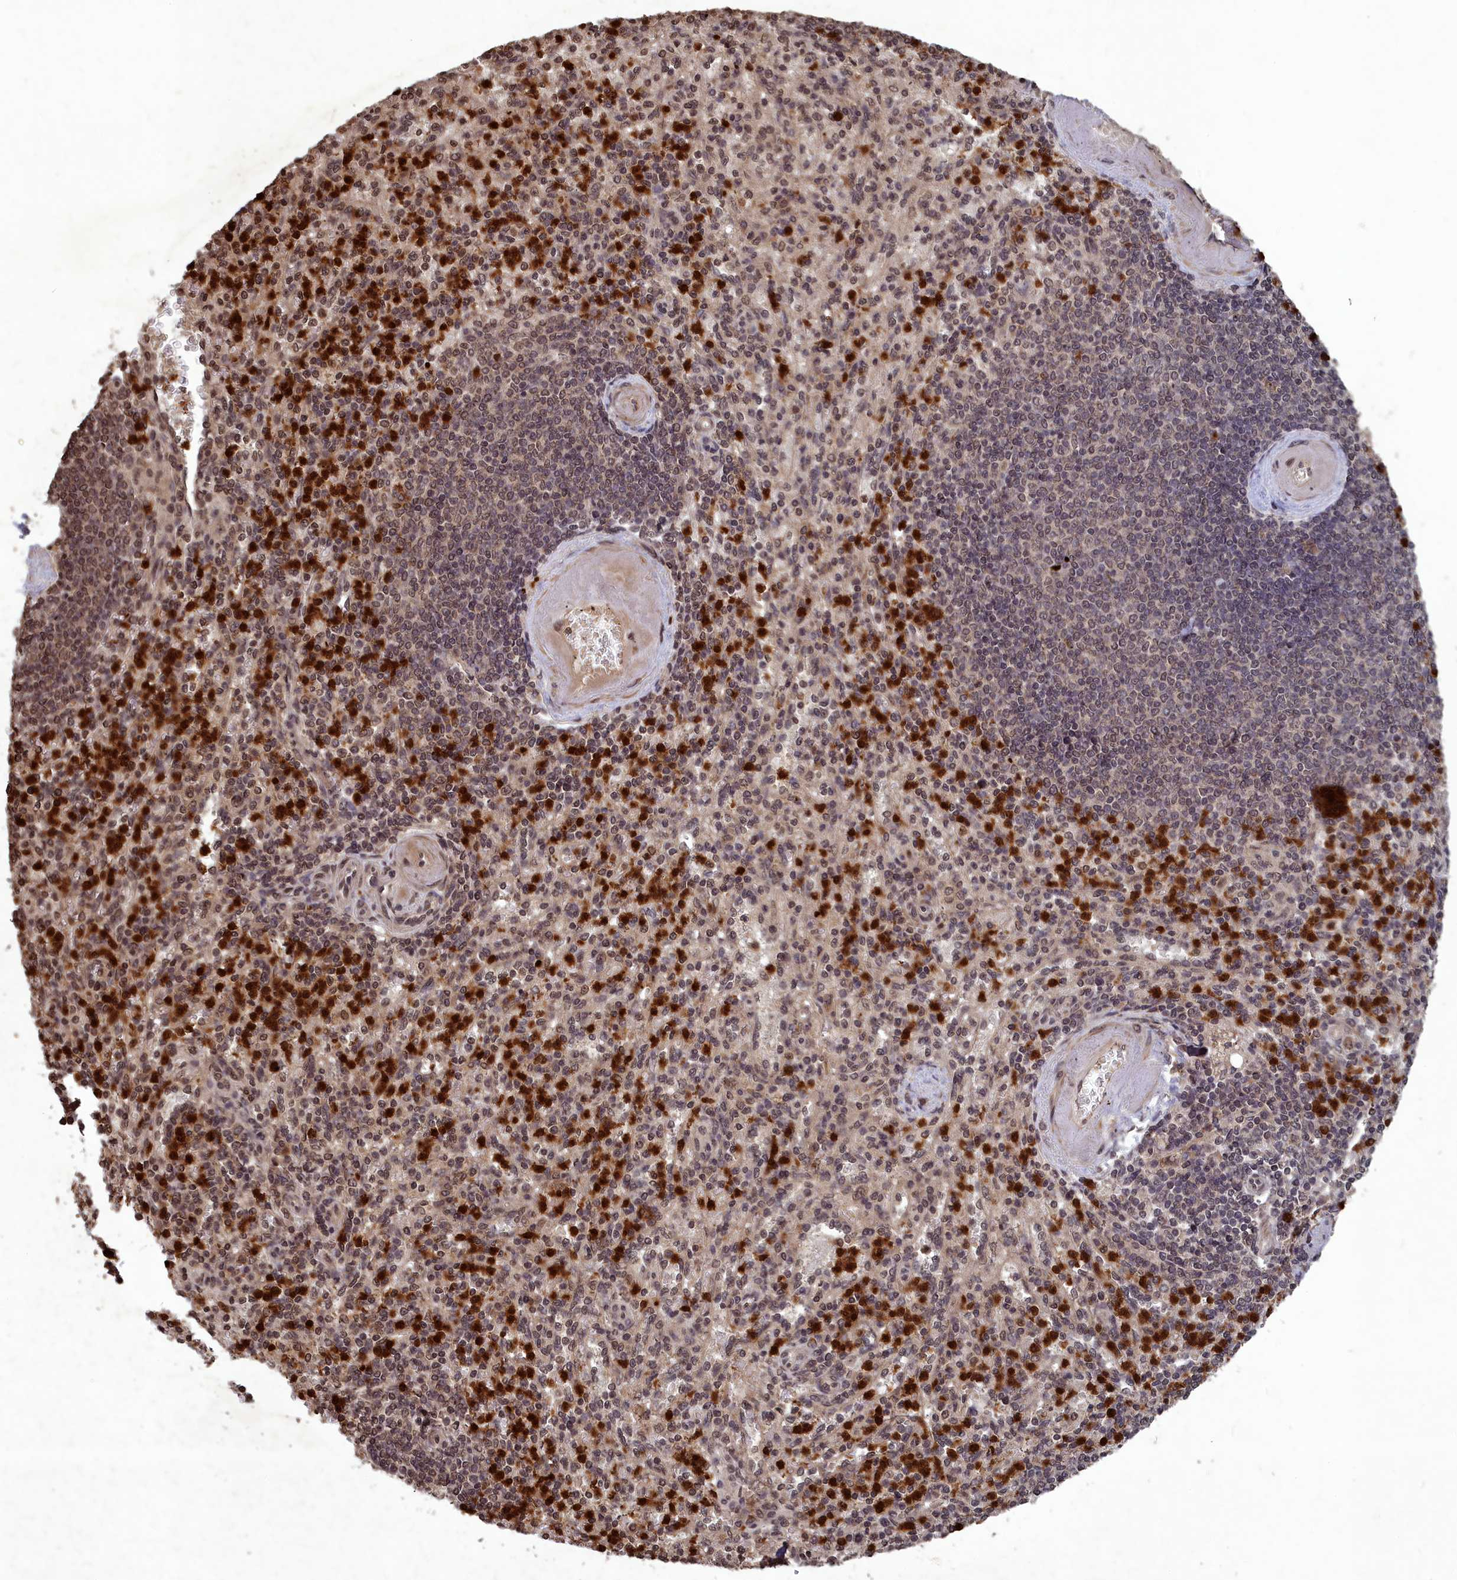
{"staining": {"intensity": "strong", "quantity": "25%-75%", "location": "cytoplasmic/membranous,nuclear"}, "tissue": "spleen", "cell_type": "Cells in red pulp", "image_type": "normal", "snomed": [{"axis": "morphology", "description": "Normal tissue, NOS"}, {"axis": "topography", "description": "Spleen"}], "caption": "Spleen stained with DAB (3,3'-diaminobenzidine) immunohistochemistry (IHC) exhibits high levels of strong cytoplasmic/membranous,nuclear positivity in approximately 25%-75% of cells in red pulp.", "gene": "SRMS", "patient": {"sex": "female", "age": 74}}